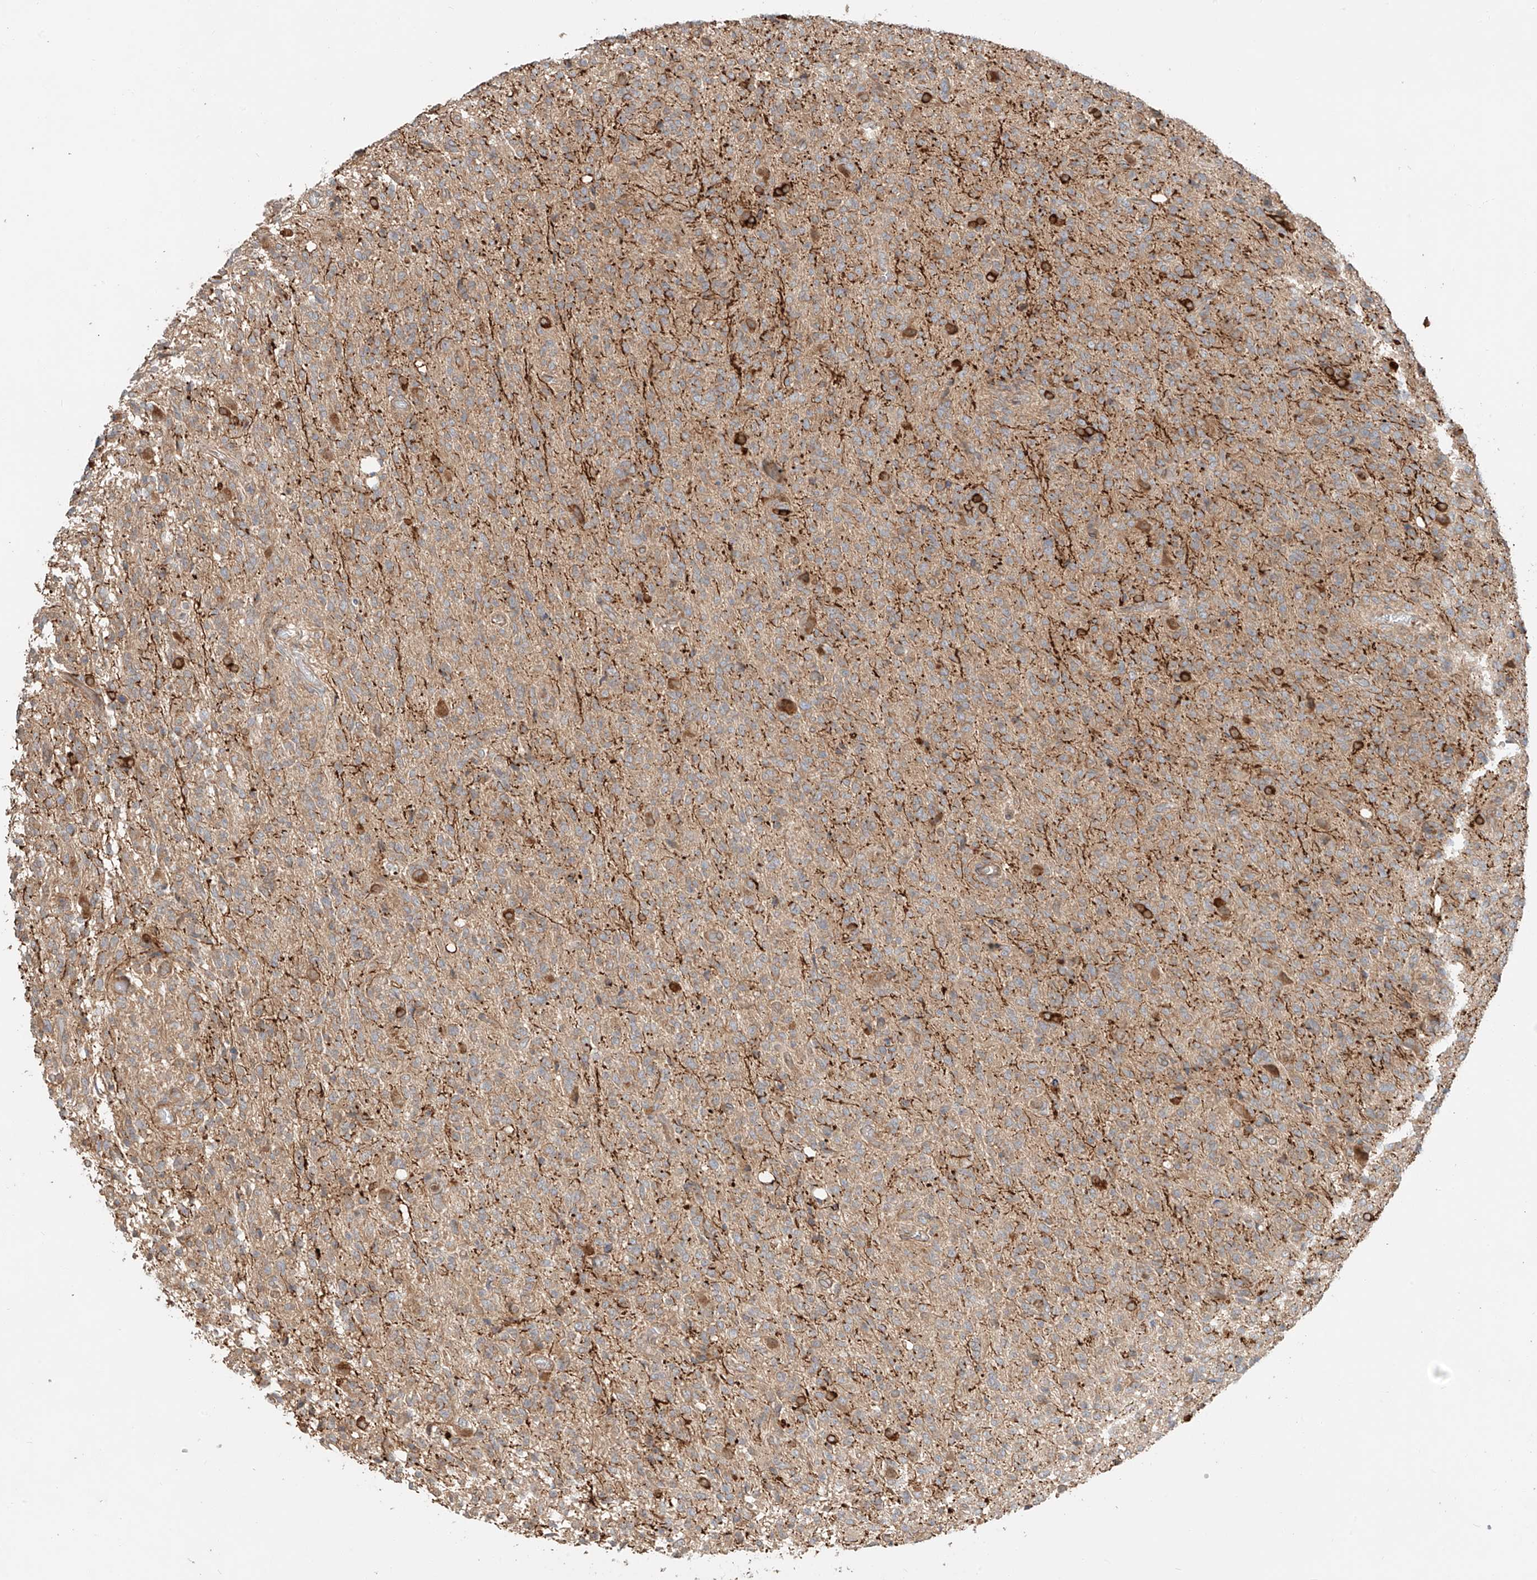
{"staining": {"intensity": "weak", "quantity": ">75%", "location": "cytoplasmic/membranous"}, "tissue": "glioma", "cell_type": "Tumor cells", "image_type": "cancer", "snomed": [{"axis": "morphology", "description": "Glioma, malignant, High grade"}, {"axis": "topography", "description": "Brain"}], "caption": "A histopathology image of glioma stained for a protein displays weak cytoplasmic/membranous brown staining in tumor cells.", "gene": "CEP162", "patient": {"sex": "female", "age": 57}}